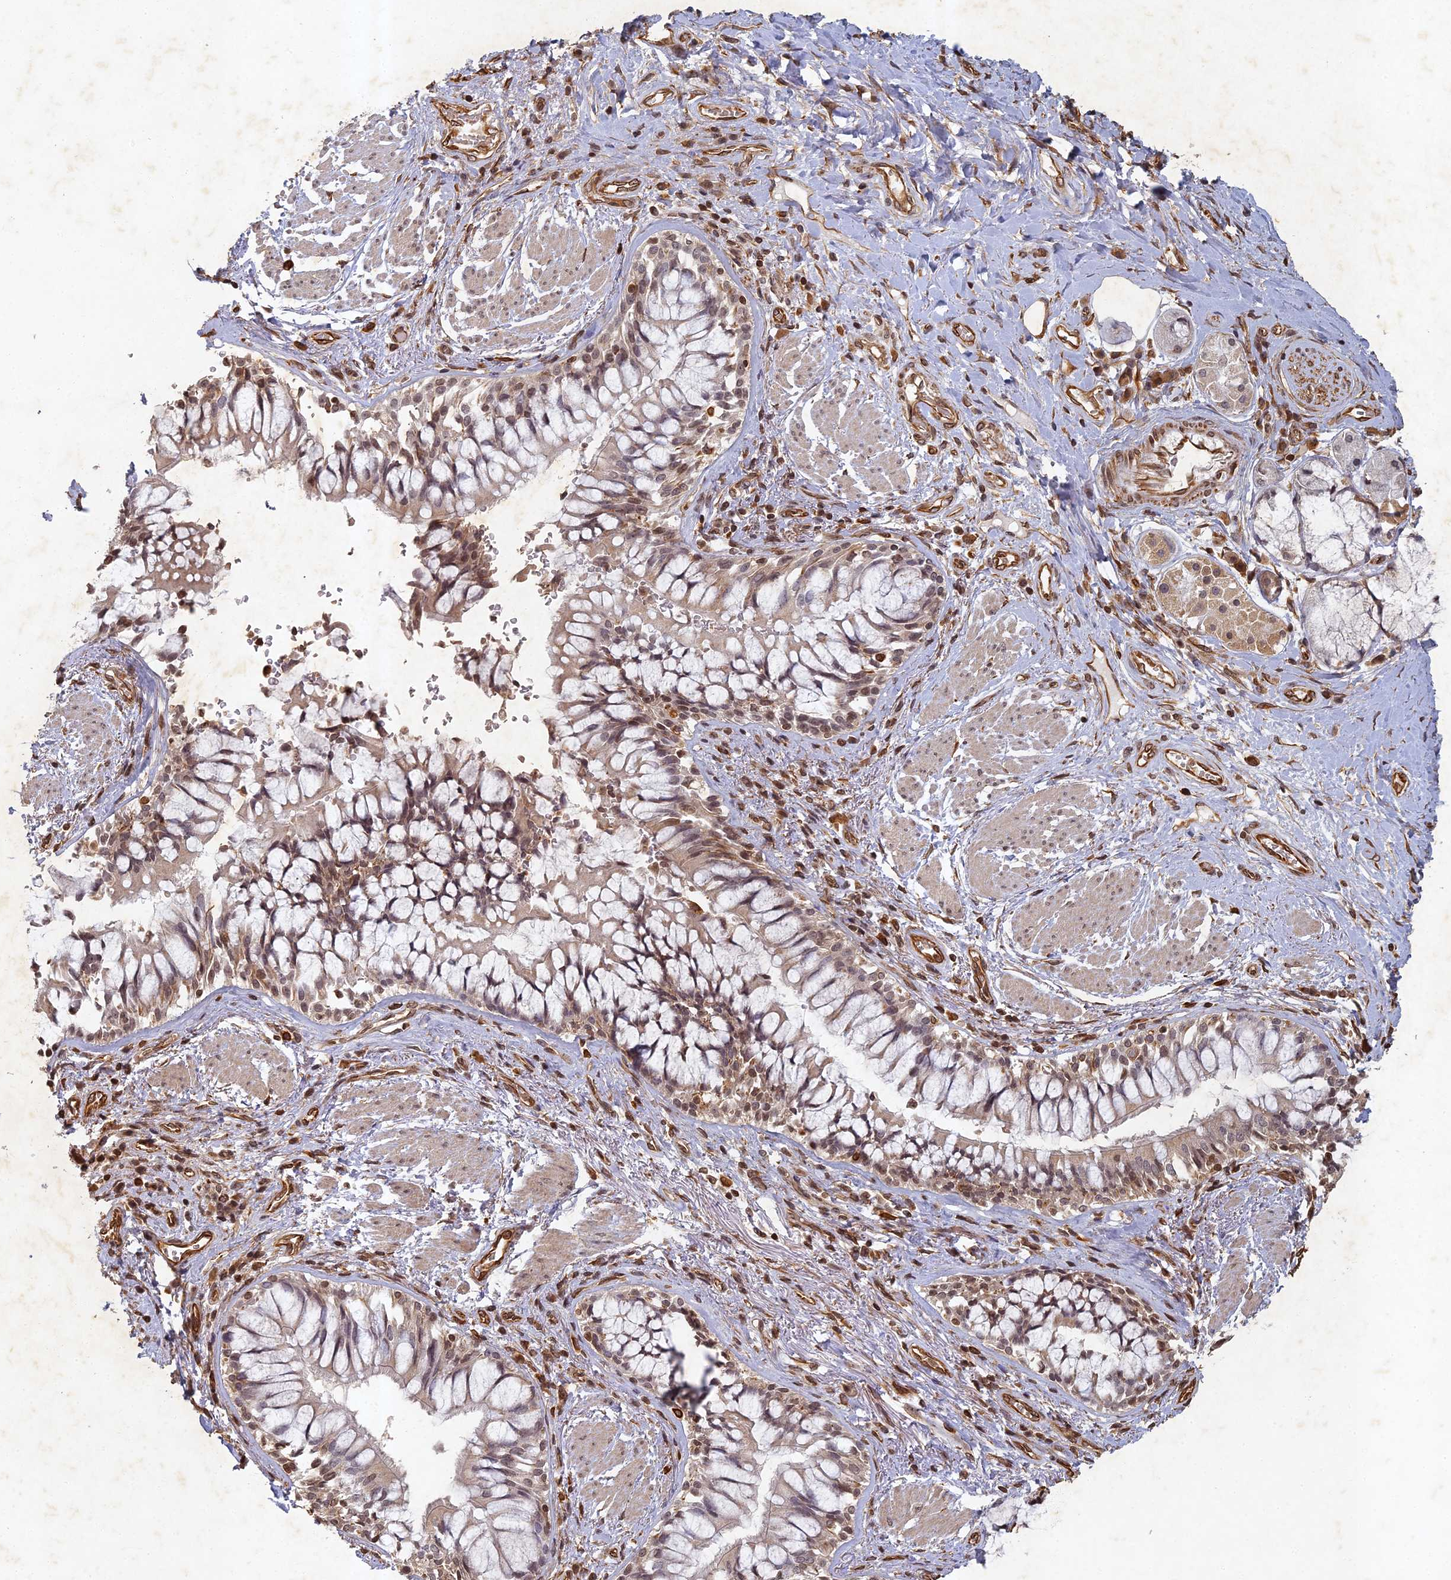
{"staining": {"intensity": "moderate", "quantity": ">75%", "location": "cytoplasmic/membranous,nuclear"}, "tissue": "soft tissue", "cell_type": "Fibroblasts", "image_type": "normal", "snomed": [{"axis": "morphology", "description": "Normal tissue, NOS"}, {"axis": "morphology", "description": "Squamous cell carcinoma, NOS"}, {"axis": "topography", "description": "Bronchus"}, {"axis": "topography", "description": "Lung"}], "caption": "Immunohistochemical staining of normal soft tissue exhibits >75% levels of moderate cytoplasmic/membranous,nuclear protein expression in approximately >75% of fibroblasts. (IHC, brightfield microscopy, high magnification).", "gene": "ABCB10", "patient": {"sex": "male", "age": 64}}